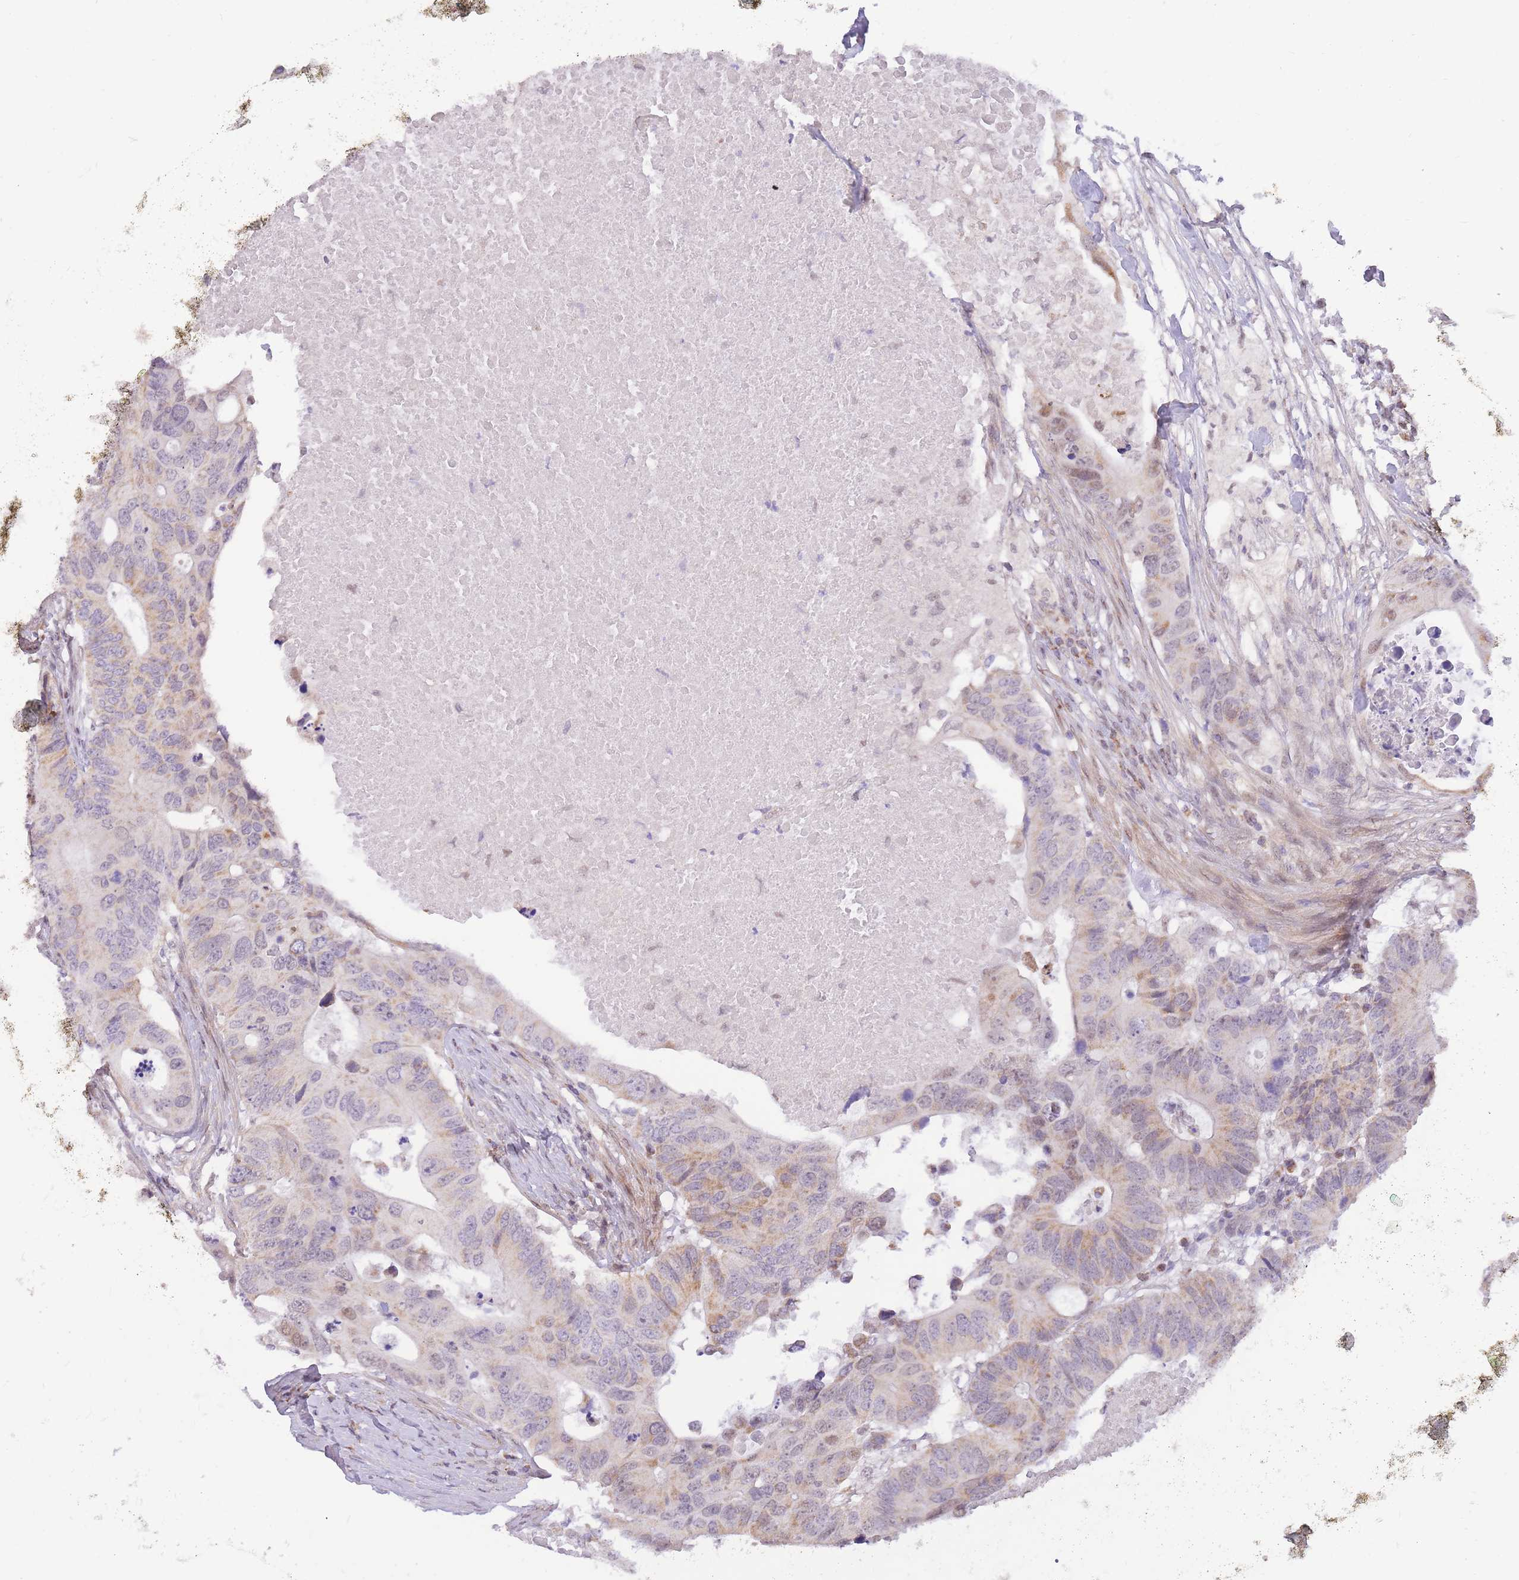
{"staining": {"intensity": "moderate", "quantity": "25%-75%", "location": "cytoplasmic/membranous"}, "tissue": "colorectal cancer", "cell_type": "Tumor cells", "image_type": "cancer", "snomed": [{"axis": "morphology", "description": "Adenocarcinoma, NOS"}, {"axis": "topography", "description": "Colon"}], "caption": "A brown stain labels moderate cytoplasmic/membranous positivity of a protein in human colorectal cancer (adenocarcinoma) tumor cells.", "gene": "MINDY2", "patient": {"sex": "male", "age": 71}}